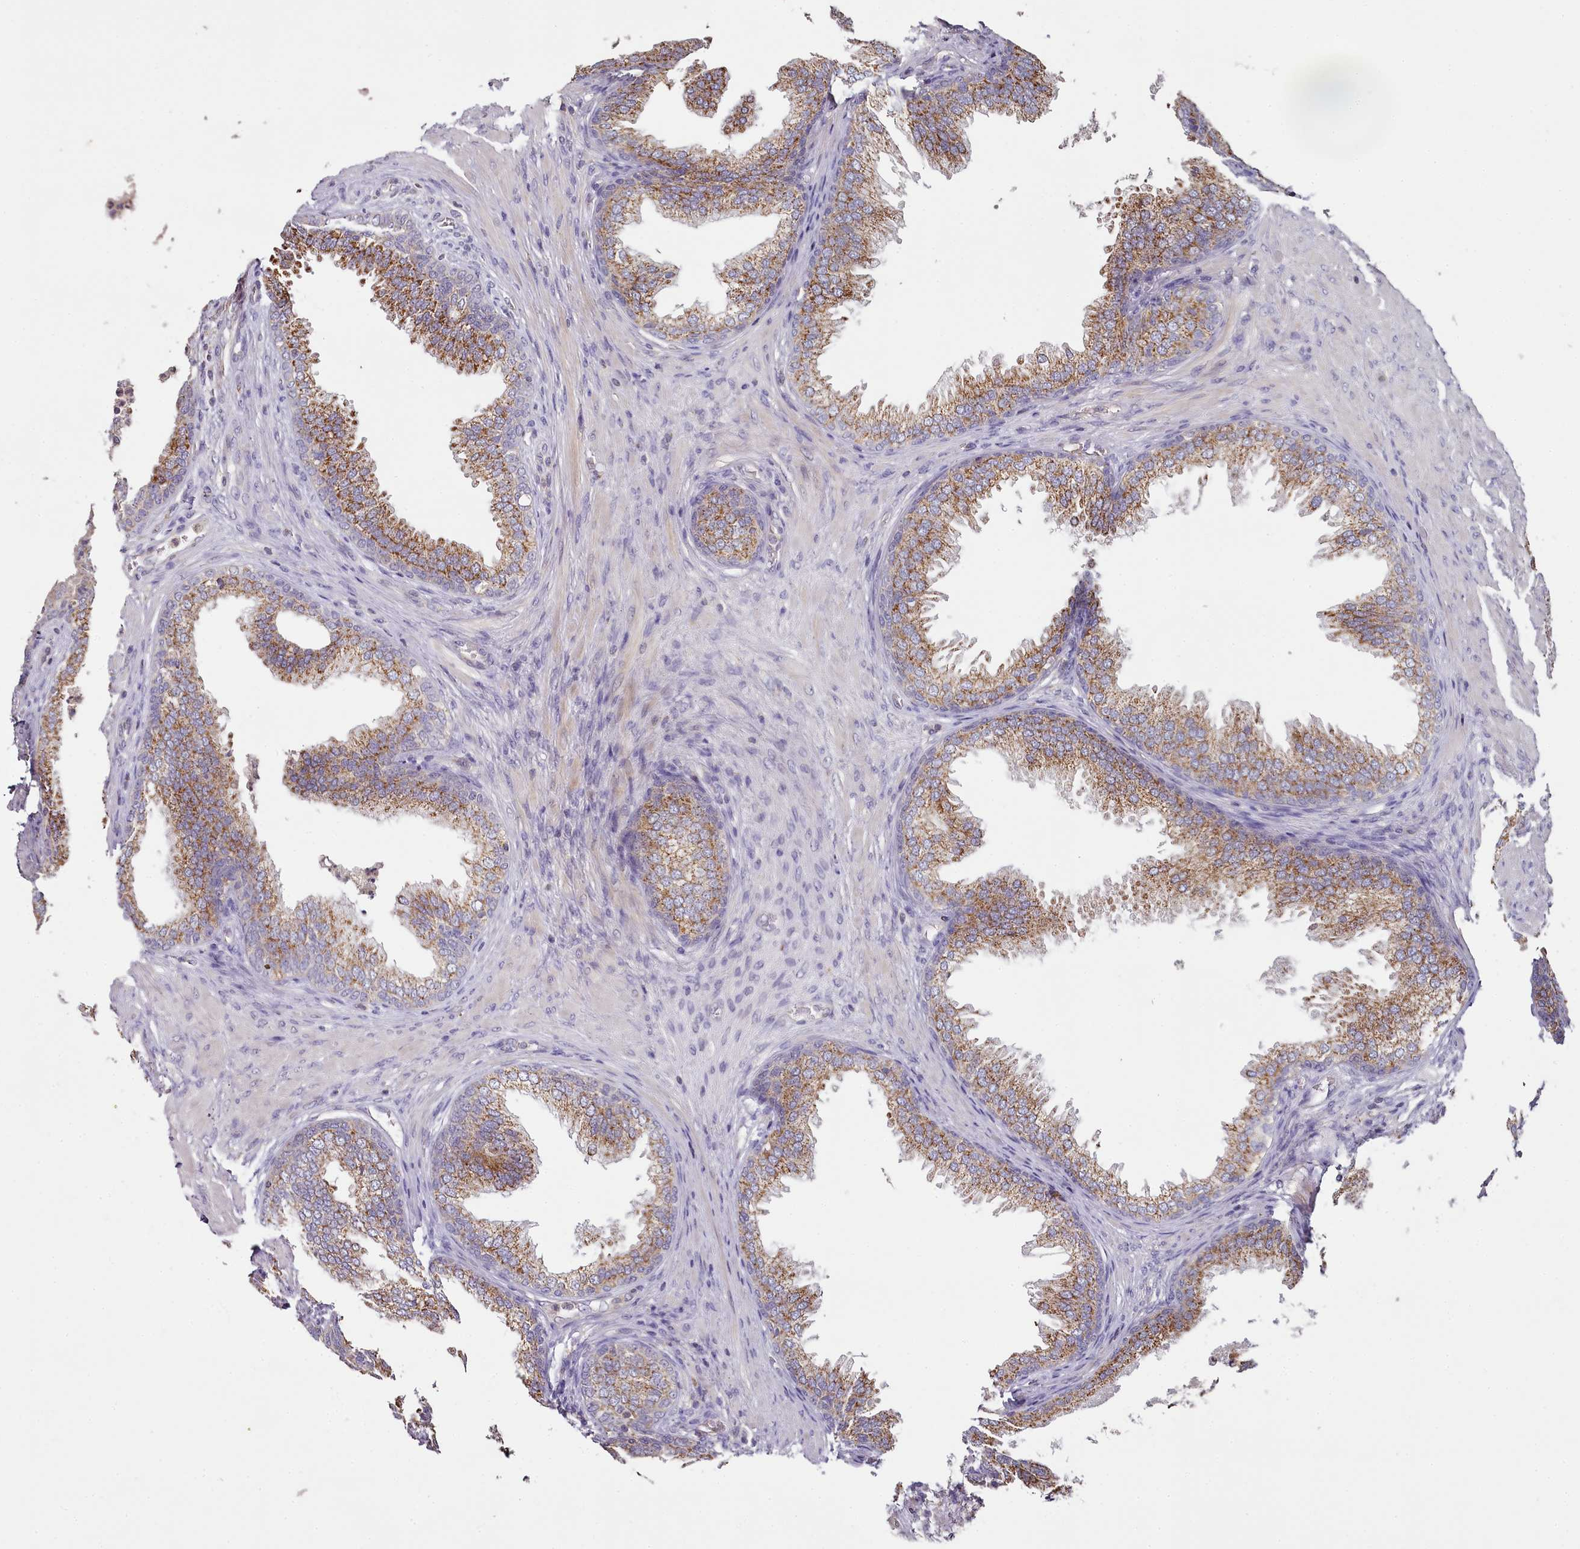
{"staining": {"intensity": "moderate", "quantity": ">75%", "location": "cytoplasmic/membranous"}, "tissue": "prostate", "cell_type": "Glandular cells", "image_type": "normal", "snomed": [{"axis": "morphology", "description": "Normal tissue, NOS"}, {"axis": "topography", "description": "Prostate"}], "caption": "This is an image of immunohistochemistry (IHC) staining of unremarkable prostate, which shows moderate positivity in the cytoplasmic/membranous of glandular cells.", "gene": "ACSS1", "patient": {"sex": "male", "age": 76}}